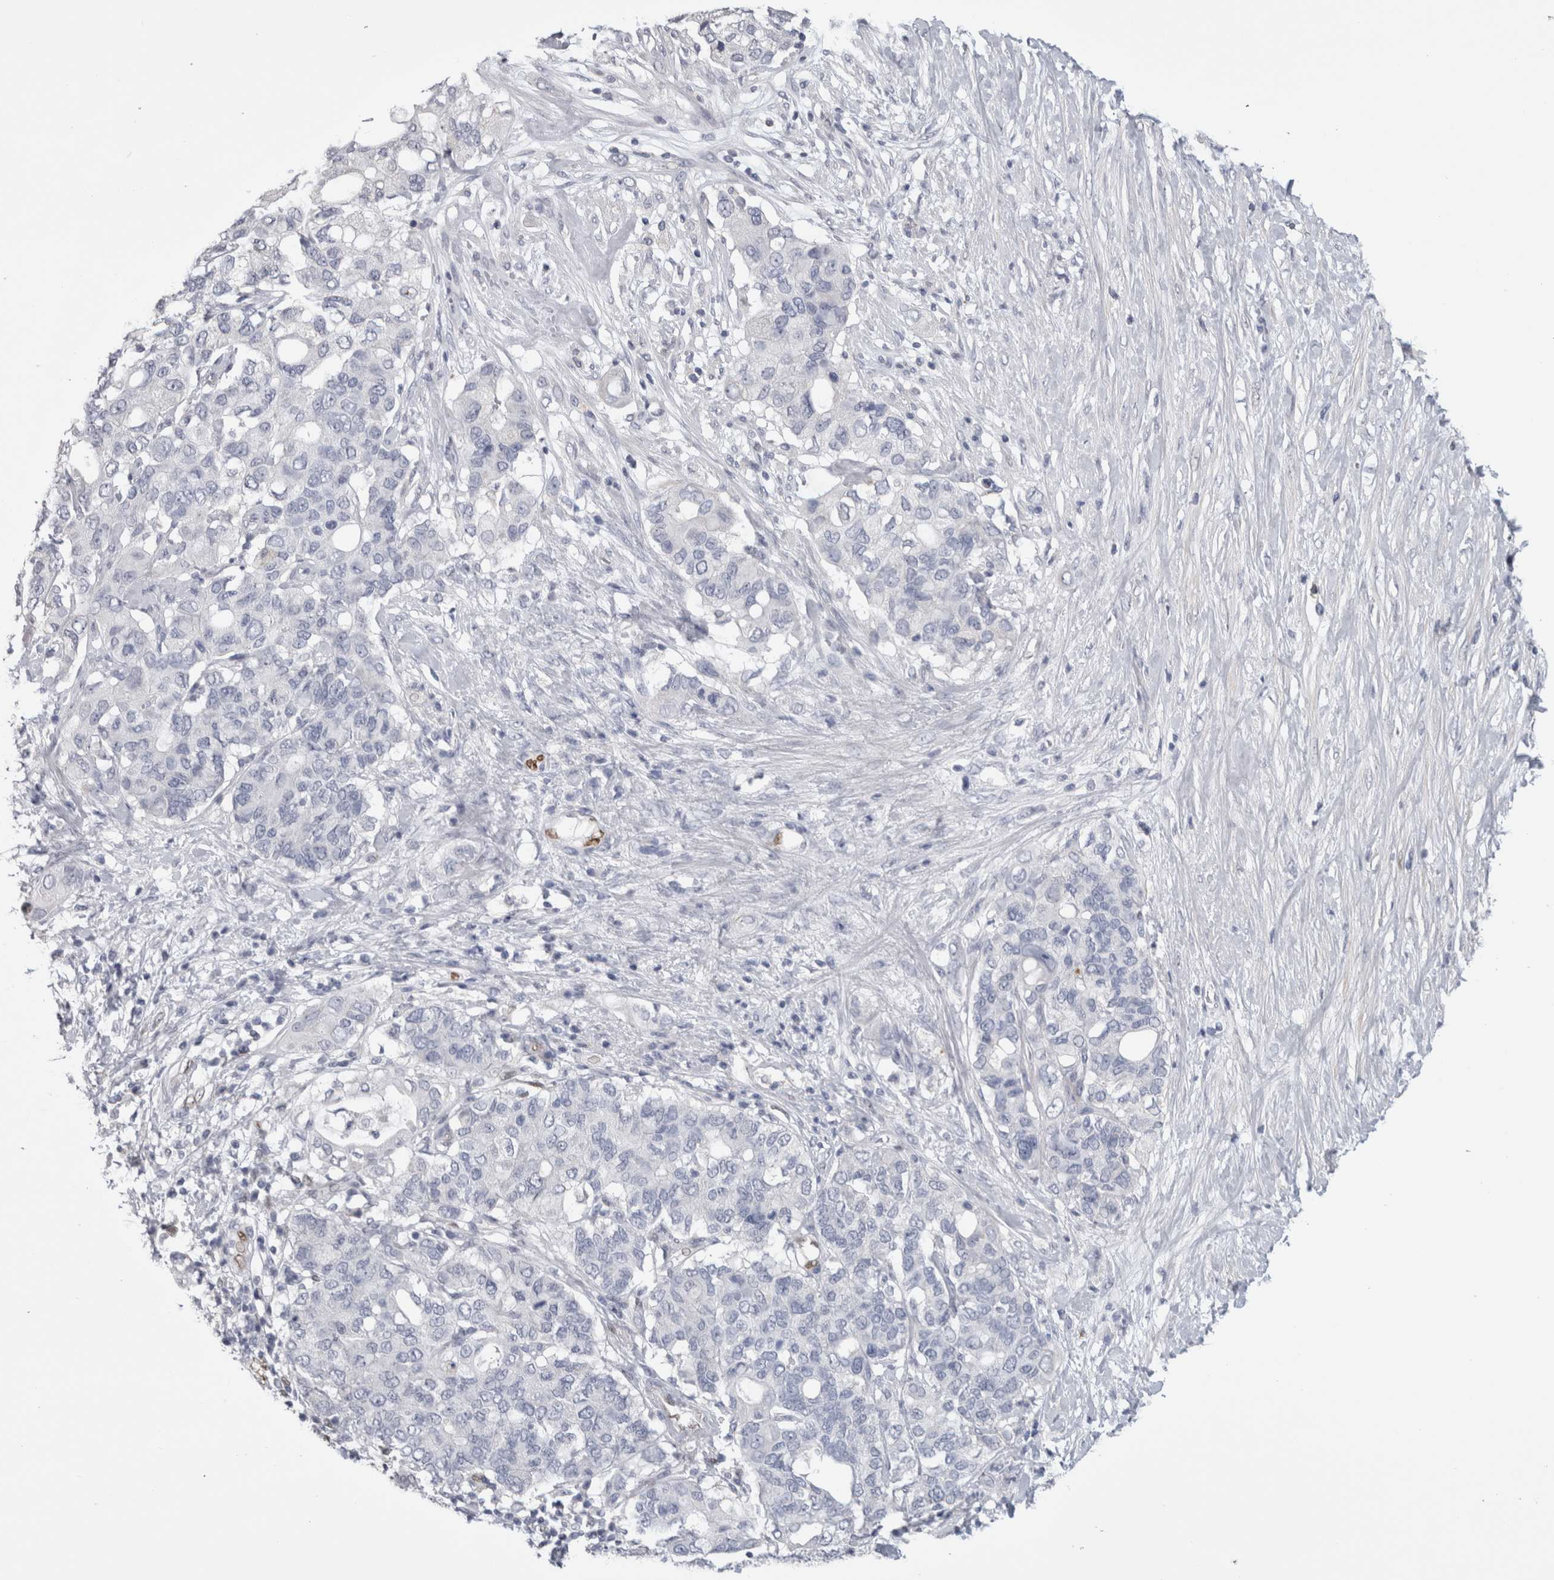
{"staining": {"intensity": "negative", "quantity": "none", "location": "none"}, "tissue": "pancreatic cancer", "cell_type": "Tumor cells", "image_type": "cancer", "snomed": [{"axis": "morphology", "description": "Adenocarcinoma, NOS"}, {"axis": "topography", "description": "Pancreas"}], "caption": "Adenocarcinoma (pancreatic) stained for a protein using immunohistochemistry (IHC) shows no positivity tumor cells.", "gene": "IL33", "patient": {"sex": "female", "age": 56}}